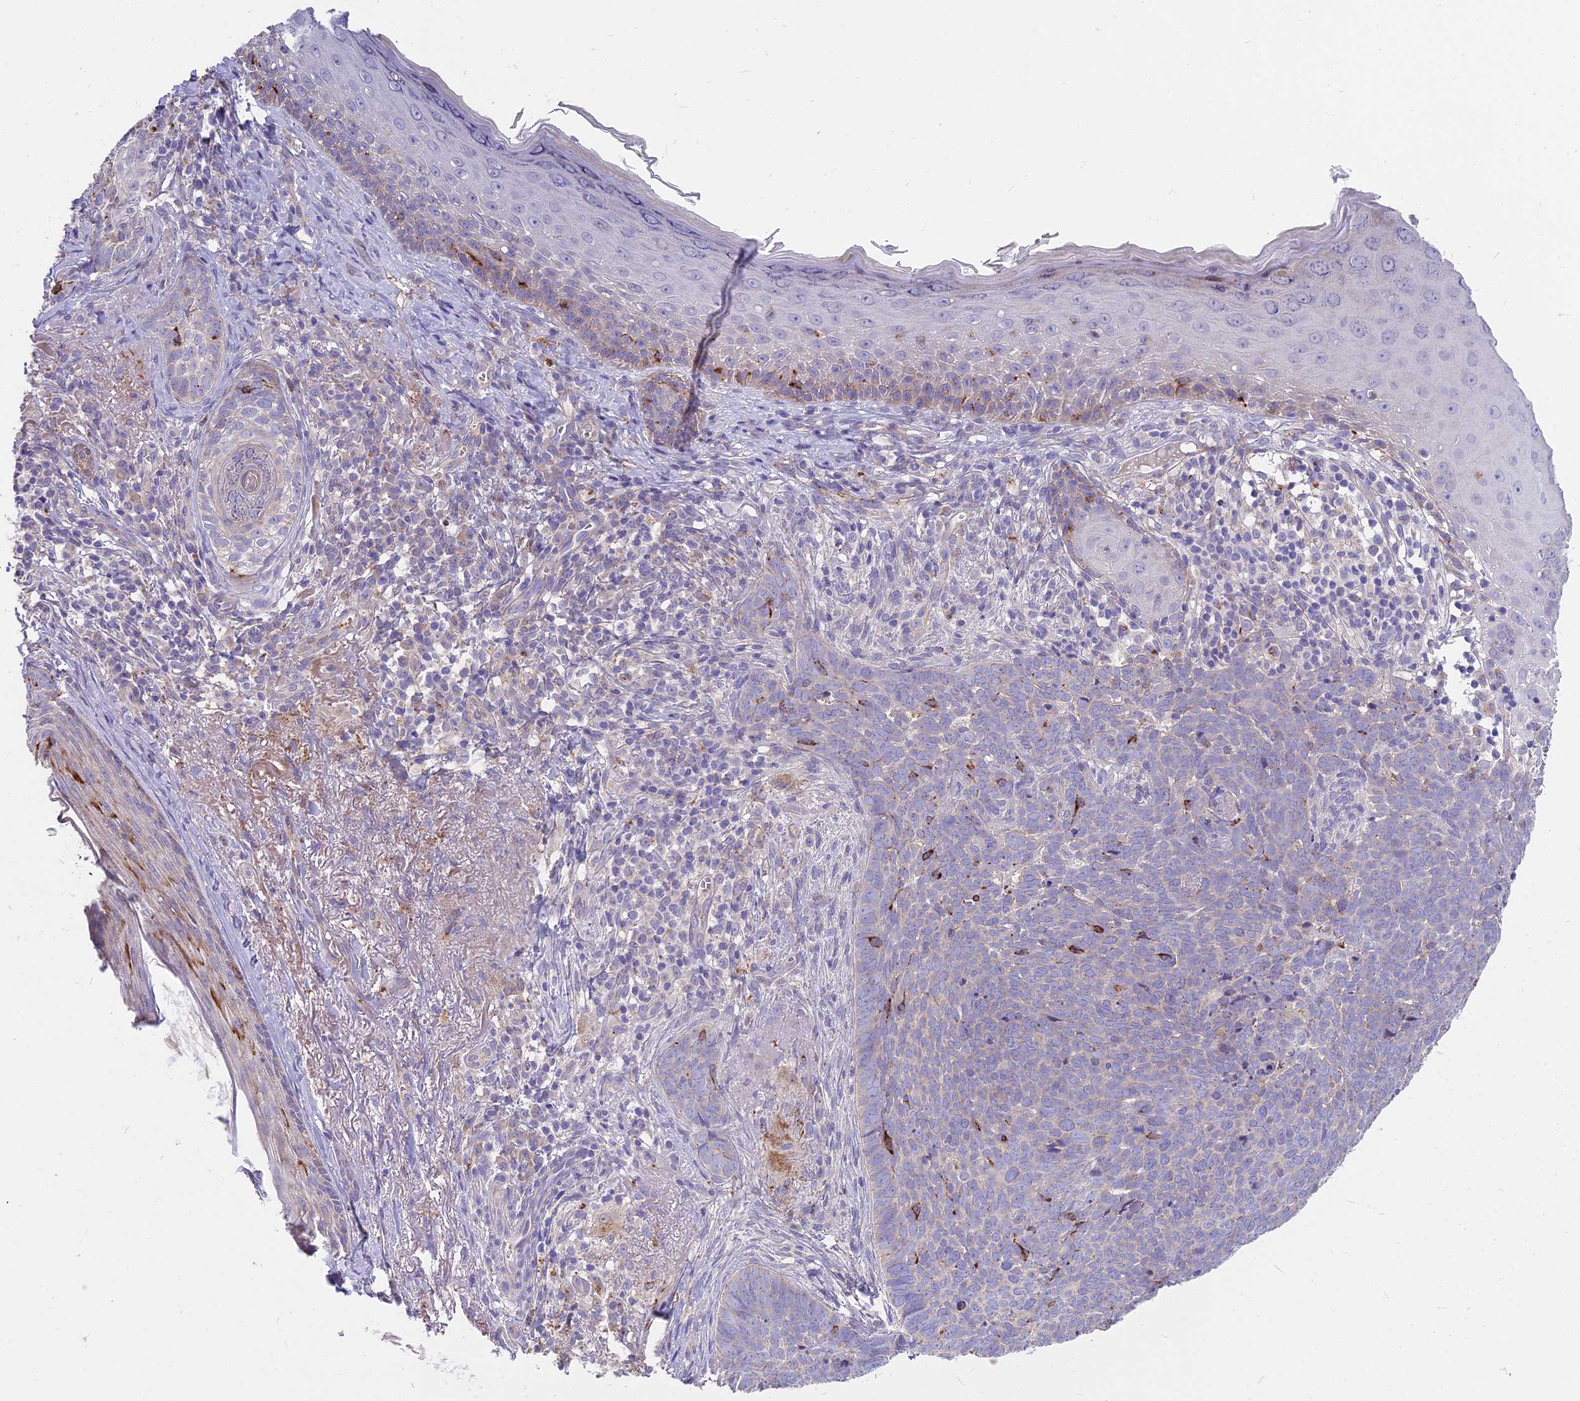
{"staining": {"intensity": "negative", "quantity": "none", "location": "none"}, "tissue": "skin cancer", "cell_type": "Tumor cells", "image_type": "cancer", "snomed": [{"axis": "morphology", "description": "Basal cell carcinoma"}, {"axis": "topography", "description": "Skin"}], "caption": "Immunohistochemistry (IHC) image of human skin basal cell carcinoma stained for a protein (brown), which shows no staining in tumor cells.", "gene": "FRMPD1", "patient": {"sex": "female", "age": 76}}